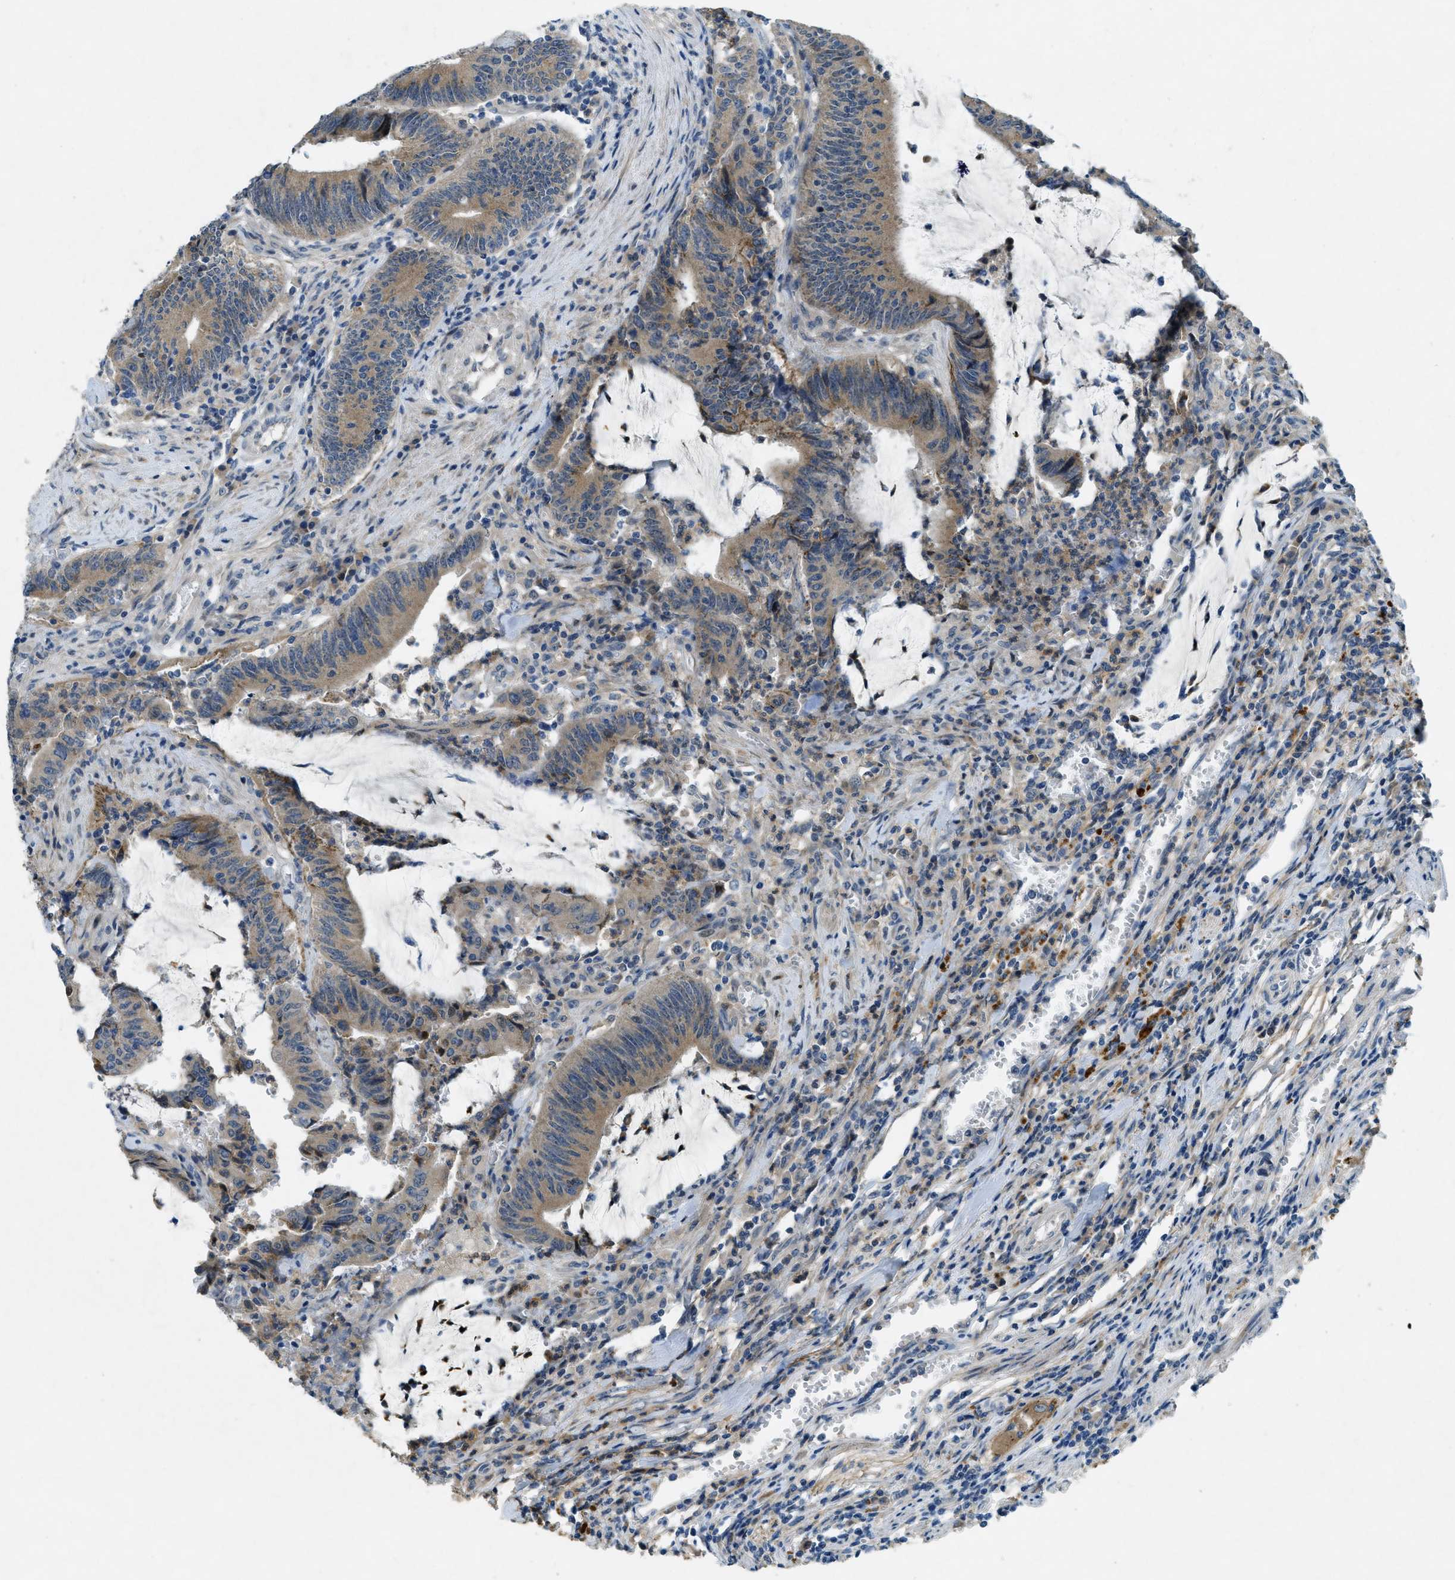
{"staining": {"intensity": "moderate", "quantity": ">75%", "location": "cytoplasmic/membranous"}, "tissue": "colorectal cancer", "cell_type": "Tumor cells", "image_type": "cancer", "snomed": [{"axis": "morphology", "description": "Normal tissue, NOS"}, {"axis": "morphology", "description": "Adenocarcinoma, NOS"}, {"axis": "topography", "description": "Rectum"}], "caption": "A medium amount of moderate cytoplasmic/membranous staining is appreciated in about >75% of tumor cells in adenocarcinoma (colorectal) tissue. (DAB IHC with brightfield microscopy, high magnification).", "gene": "SNX14", "patient": {"sex": "female", "age": 66}}